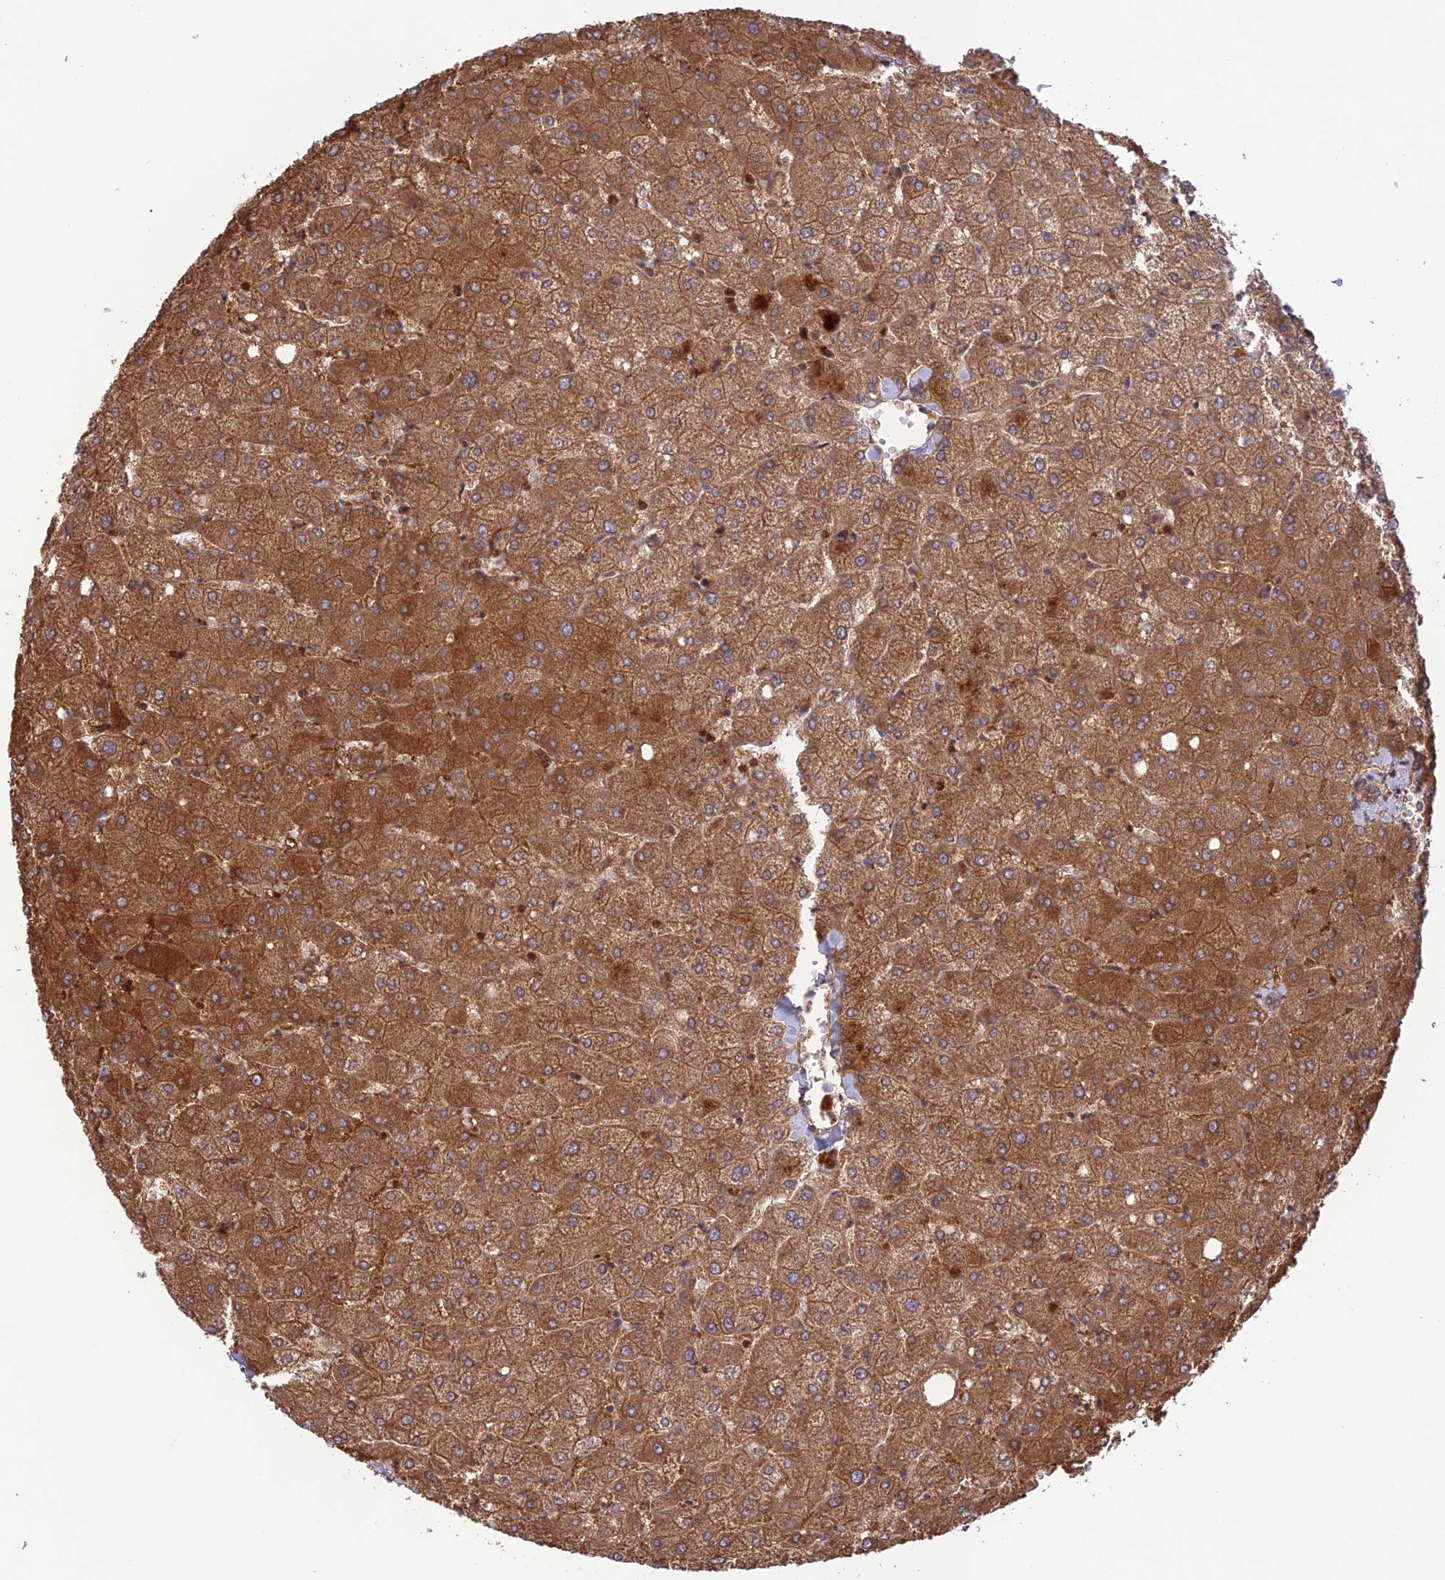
{"staining": {"intensity": "moderate", "quantity": ">75%", "location": "cytoplasmic/membranous"}, "tissue": "liver", "cell_type": "Cholangiocytes", "image_type": "normal", "snomed": [{"axis": "morphology", "description": "Normal tissue, NOS"}, {"axis": "topography", "description": "Liver"}], "caption": "Liver stained with immunohistochemistry (IHC) reveals moderate cytoplasmic/membranous positivity in about >75% of cholangiocytes.", "gene": "FCHSD1", "patient": {"sex": "female", "age": 54}}